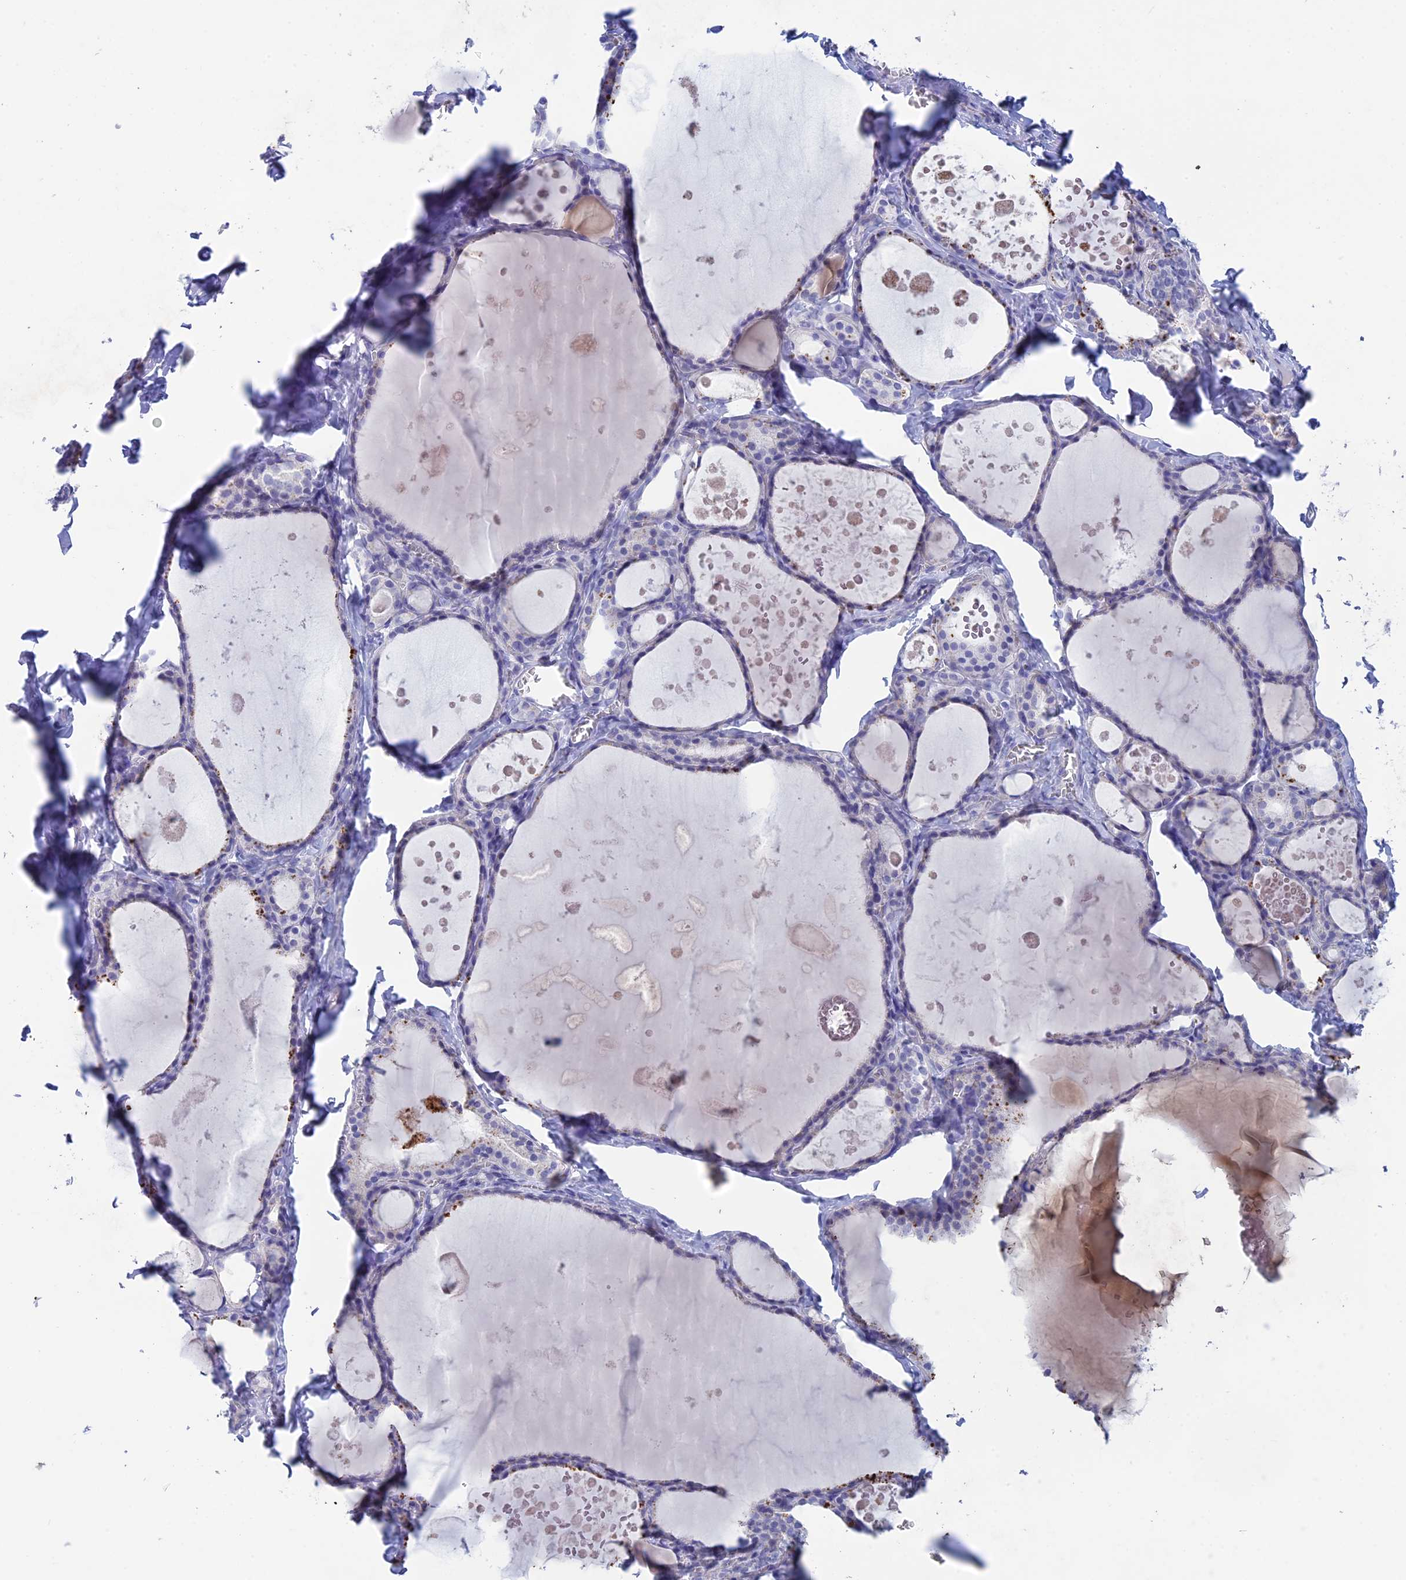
{"staining": {"intensity": "negative", "quantity": "none", "location": "none"}, "tissue": "thyroid gland", "cell_type": "Glandular cells", "image_type": "normal", "snomed": [{"axis": "morphology", "description": "Normal tissue, NOS"}, {"axis": "topography", "description": "Thyroid gland"}], "caption": "High power microscopy micrograph of an immunohistochemistry histopathology image of unremarkable thyroid gland, revealing no significant positivity in glandular cells.", "gene": "BTBD19", "patient": {"sex": "male", "age": 56}}